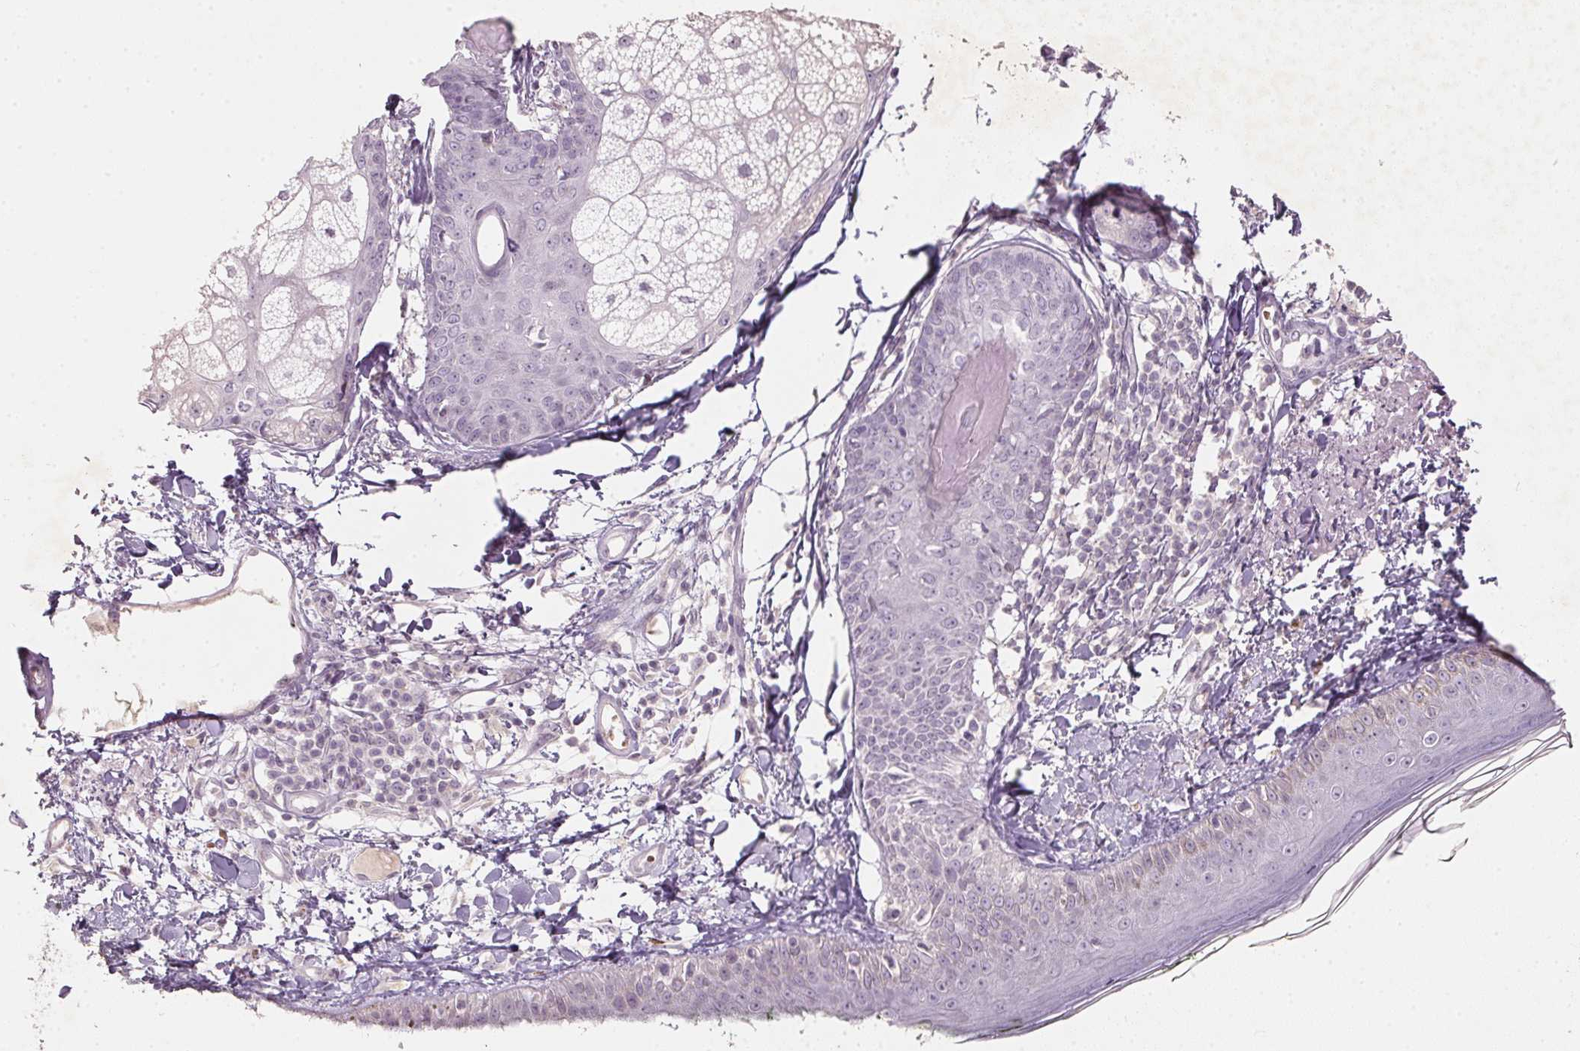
{"staining": {"intensity": "negative", "quantity": "none", "location": "none"}, "tissue": "skin", "cell_type": "Fibroblasts", "image_type": "normal", "snomed": [{"axis": "morphology", "description": "Normal tissue, NOS"}, {"axis": "topography", "description": "Skin"}], "caption": "DAB (3,3'-diaminobenzidine) immunohistochemical staining of normal skin exhibits no significant staining in fibroblasts. (DAB (3,3'-diaminobenzidine) immunohistochemistry visualized using brightfield microscopy, high magnification).", "gene": "KCNK15", "patient": {"sex": "male", "age": 76}}